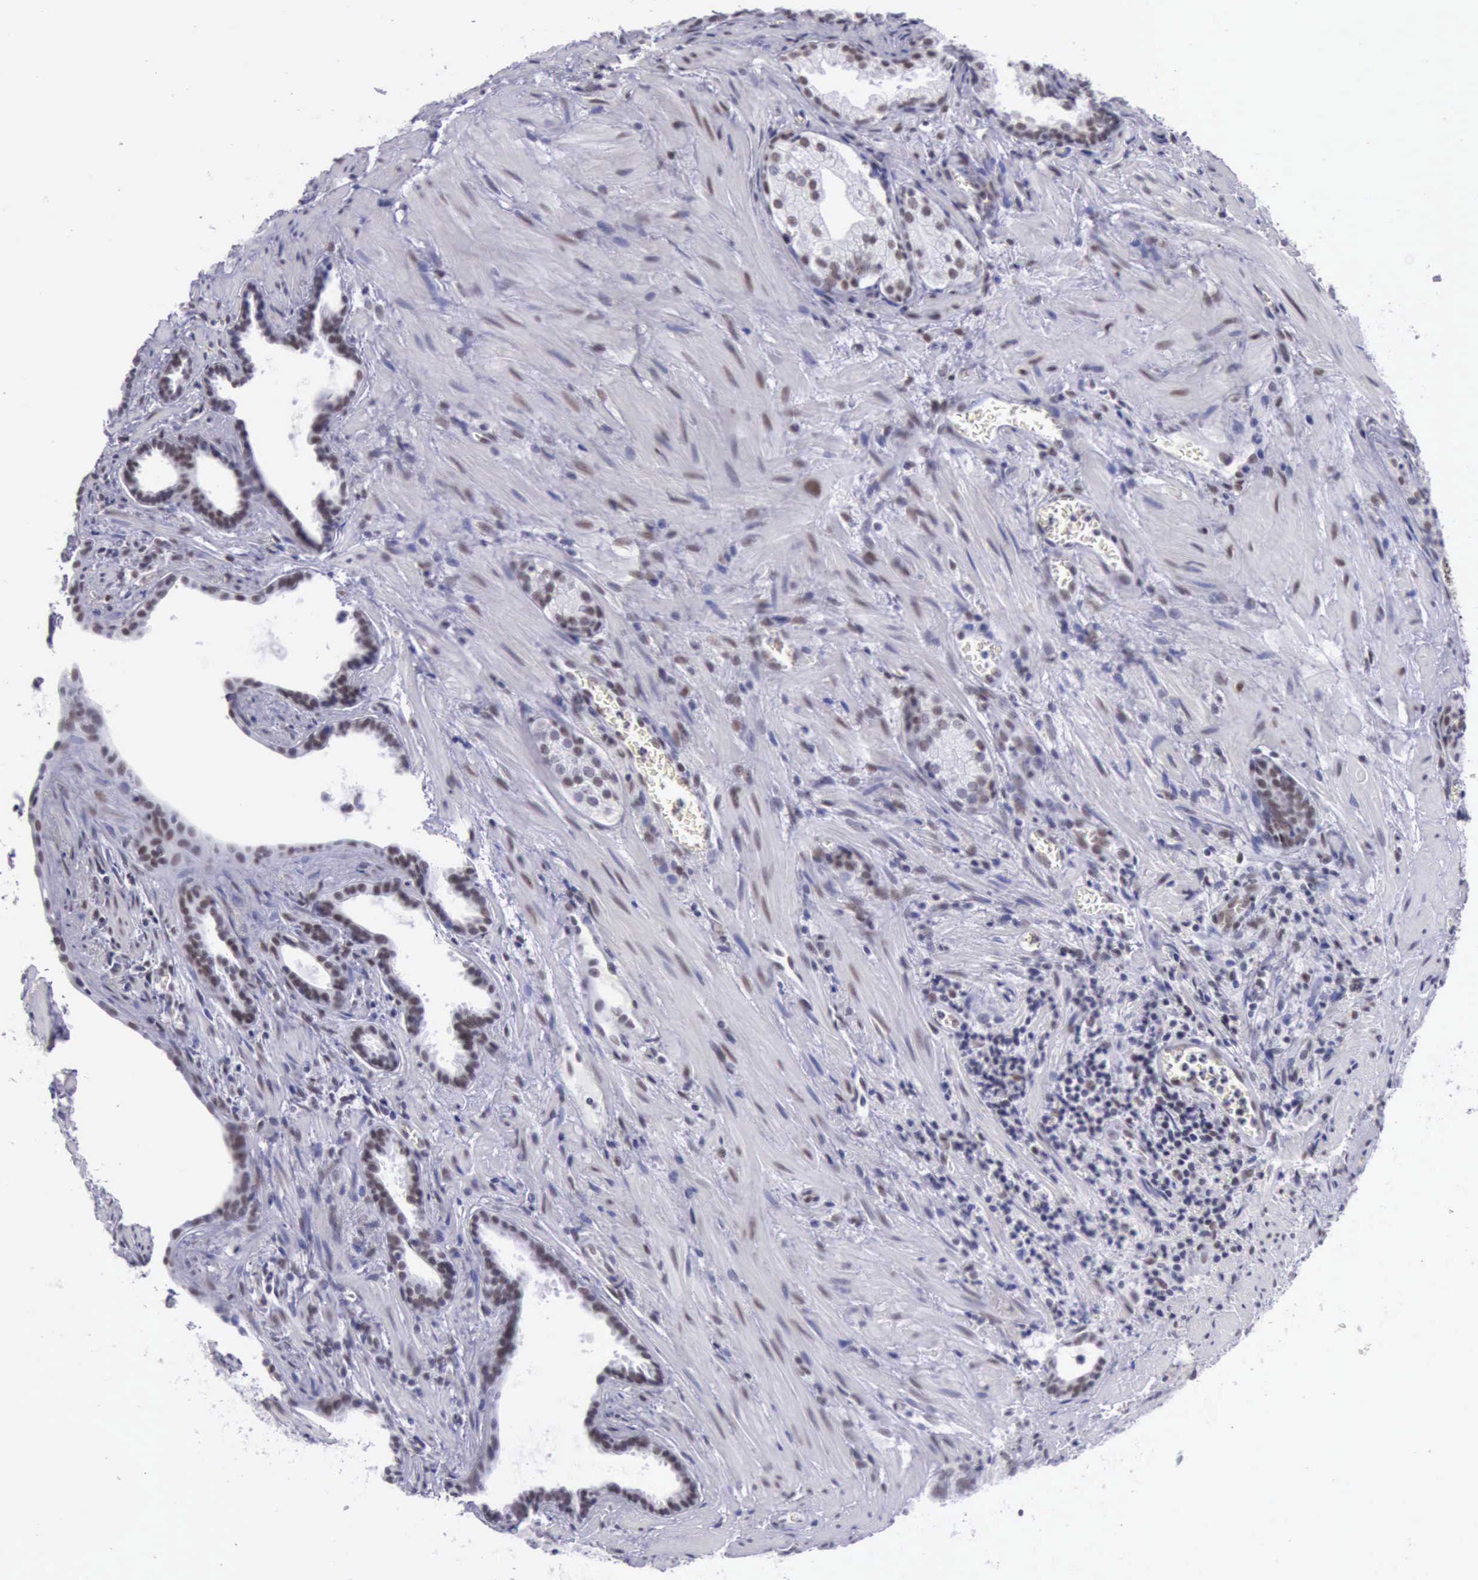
{"staining": {"intensity": "weak", "quantity": "25%-75%", "location": "nuclear"}, "tissue": "prostate cancer", "cell_type": "Tumor cells", "image_type": "cancer", "snomed": [{"axis": "morphology", "description": "Adenocarcinoma, Medium grade"}, {"axis": "topography", "description": "Prostate"}], "caption": "Protein staining of prostate cancer (adenocarcinoma (medium-grade)) tissue reveals weak nuclear staining in about 25%-75% of tumor cells. Nuclei are stained in blue.", "gene": "EP300", "patient": {"sex": "male", "age": 64}}